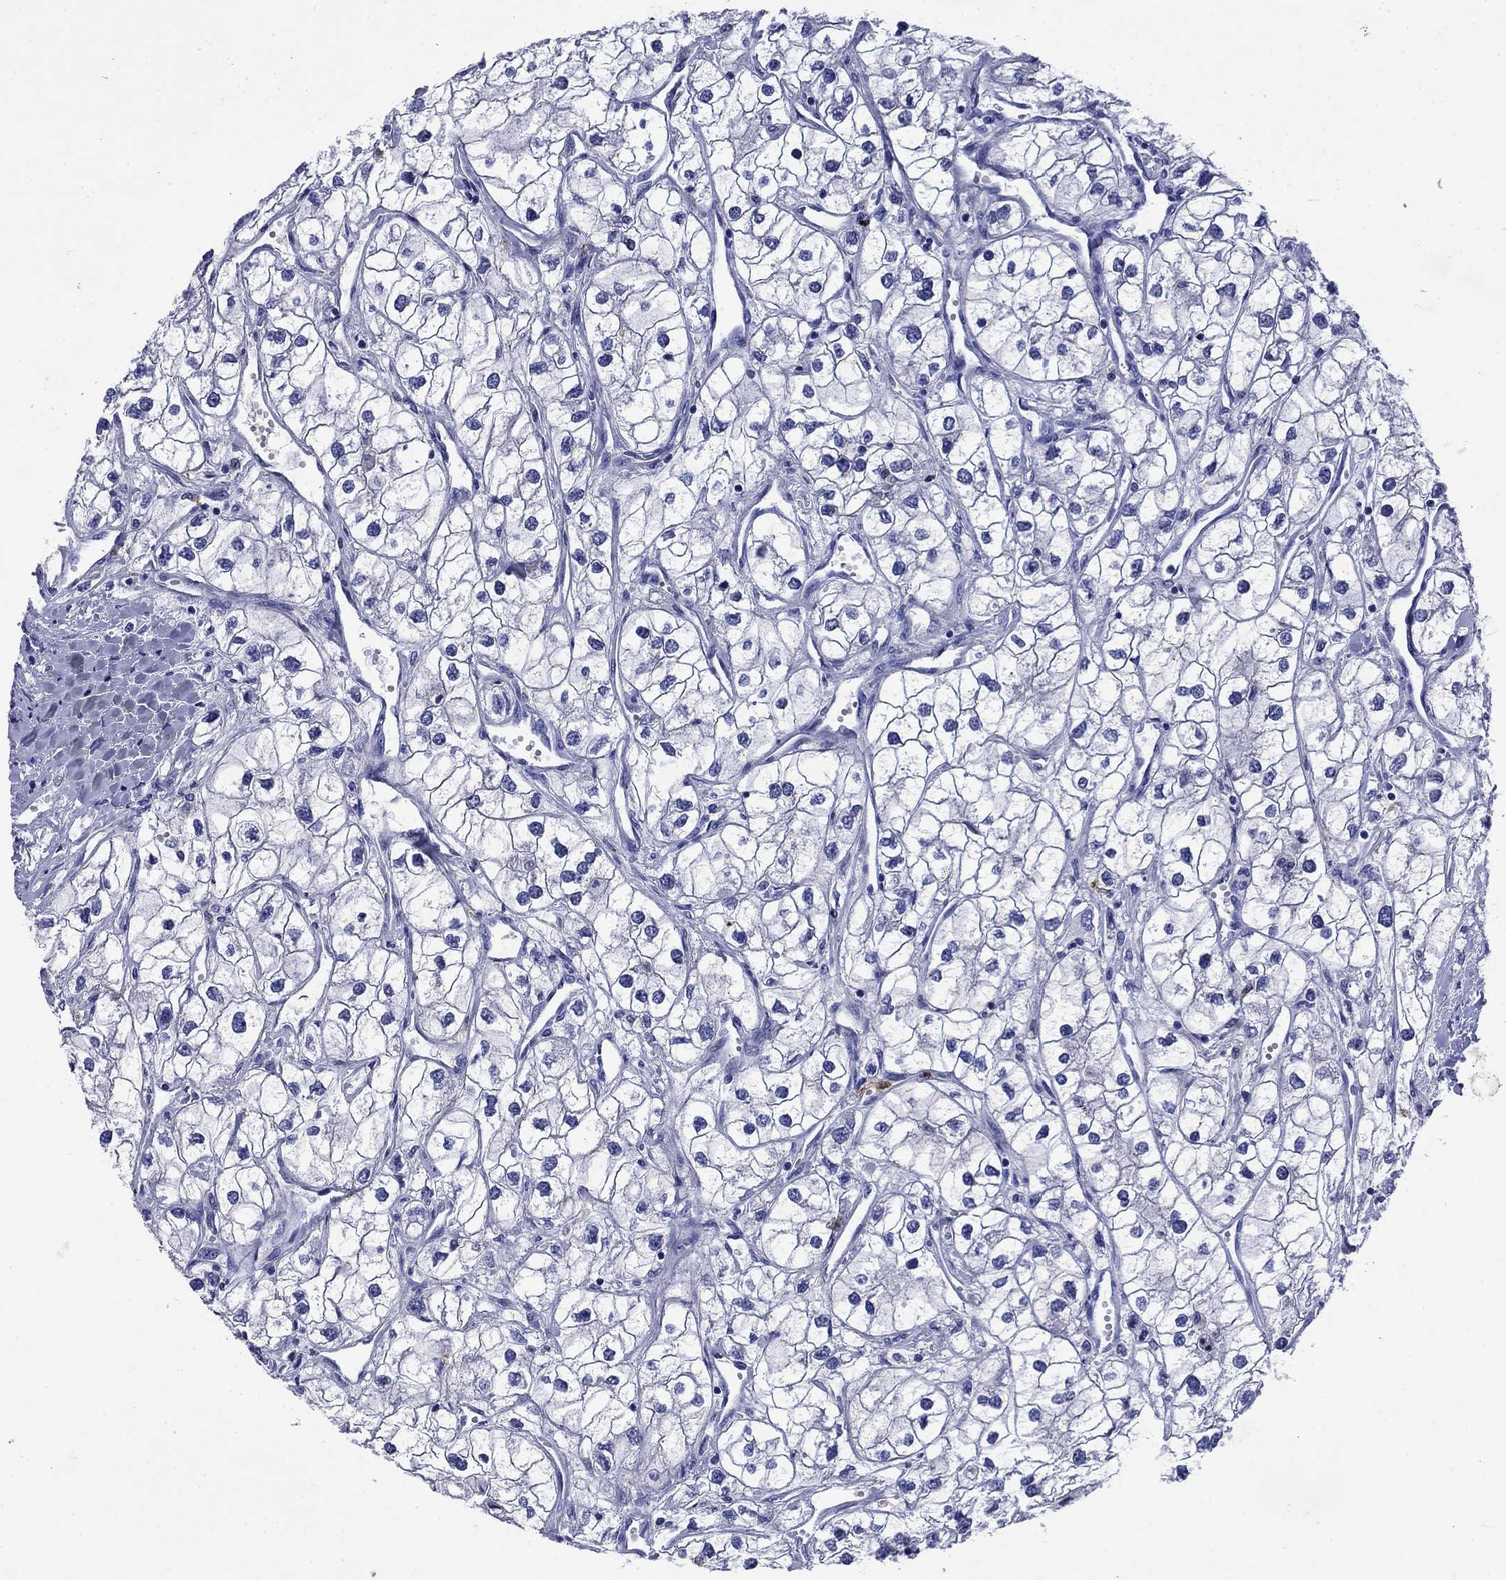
{"staining": {"intensity": "negative", "quantity": "none", "location": "none"}, "tissue": "renal cancer", "cell_type": "Tumor cells", "image_type": "cancer", "snomed": [{"axis": "morphology", "description": "Adenocarcinoma, NOS"}, {"axis": "topography", "description": "Kidney"}], "caption": "High power microscopy histopathology image of an immunohistochemistry (IHC) image of renal cancer (adenocarcinoma), revealing no significant staining in tumor cells. (DAB immunohistochemistry (IHC) visualized using brightfield microscopy, high magnification).", "gene": "TFR2", "patient": {"sex": "male", "age": 59}}